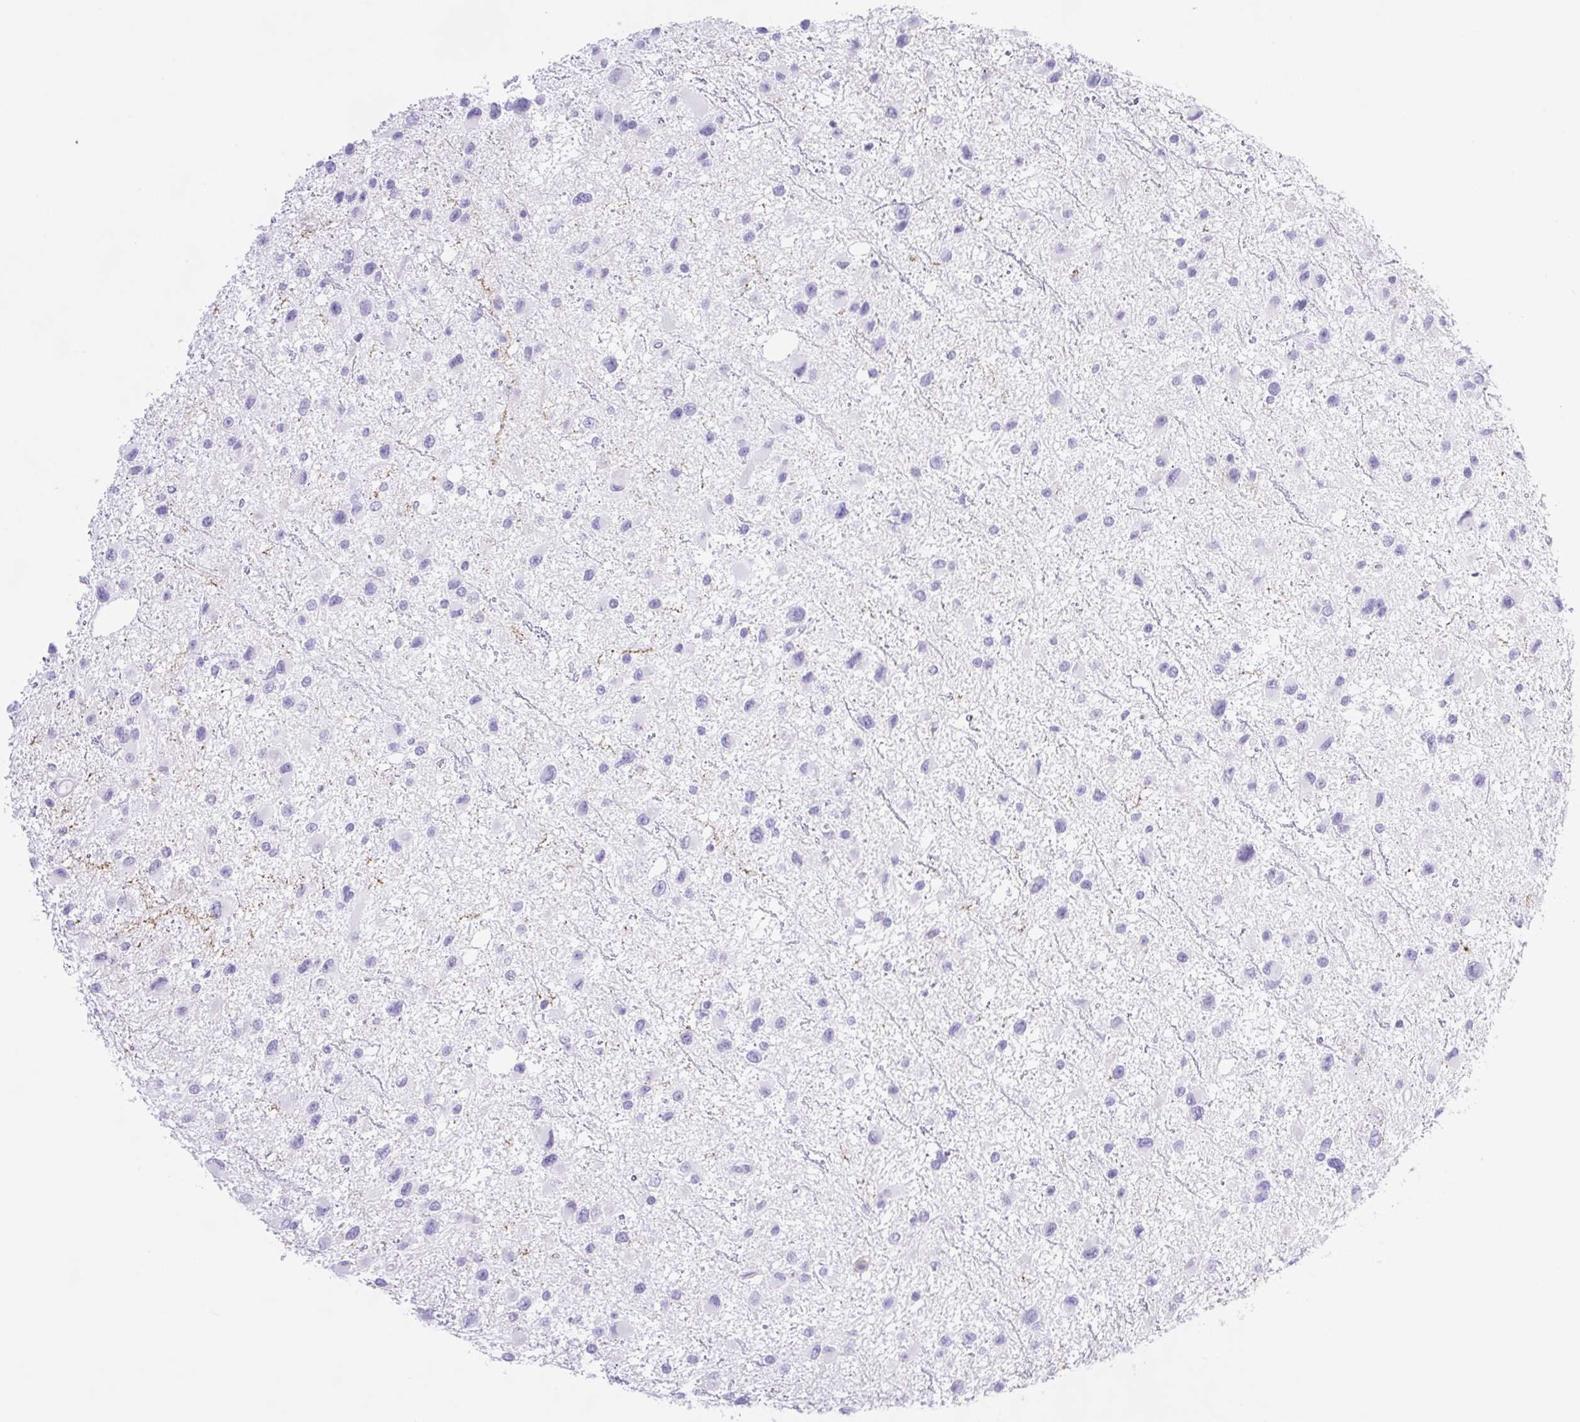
{"staining": {"intensity": "negative", "quantity": "none", "location": "none"}, "tissue": "glioma", "cell_type": "Tumor cells", "image_type": "cancer", "snomed": [{"axis": "morphology", "description": "Glioma, malignant, Low grade"}, {"axis": "topography", "description": "Brain"}], "caption": "The immunohistochemistry histopathology image has no significant expression in tumor cells of glioma tissue.", "gene": "SYNPR", "patient": {"sex": "female", "age": 32}}